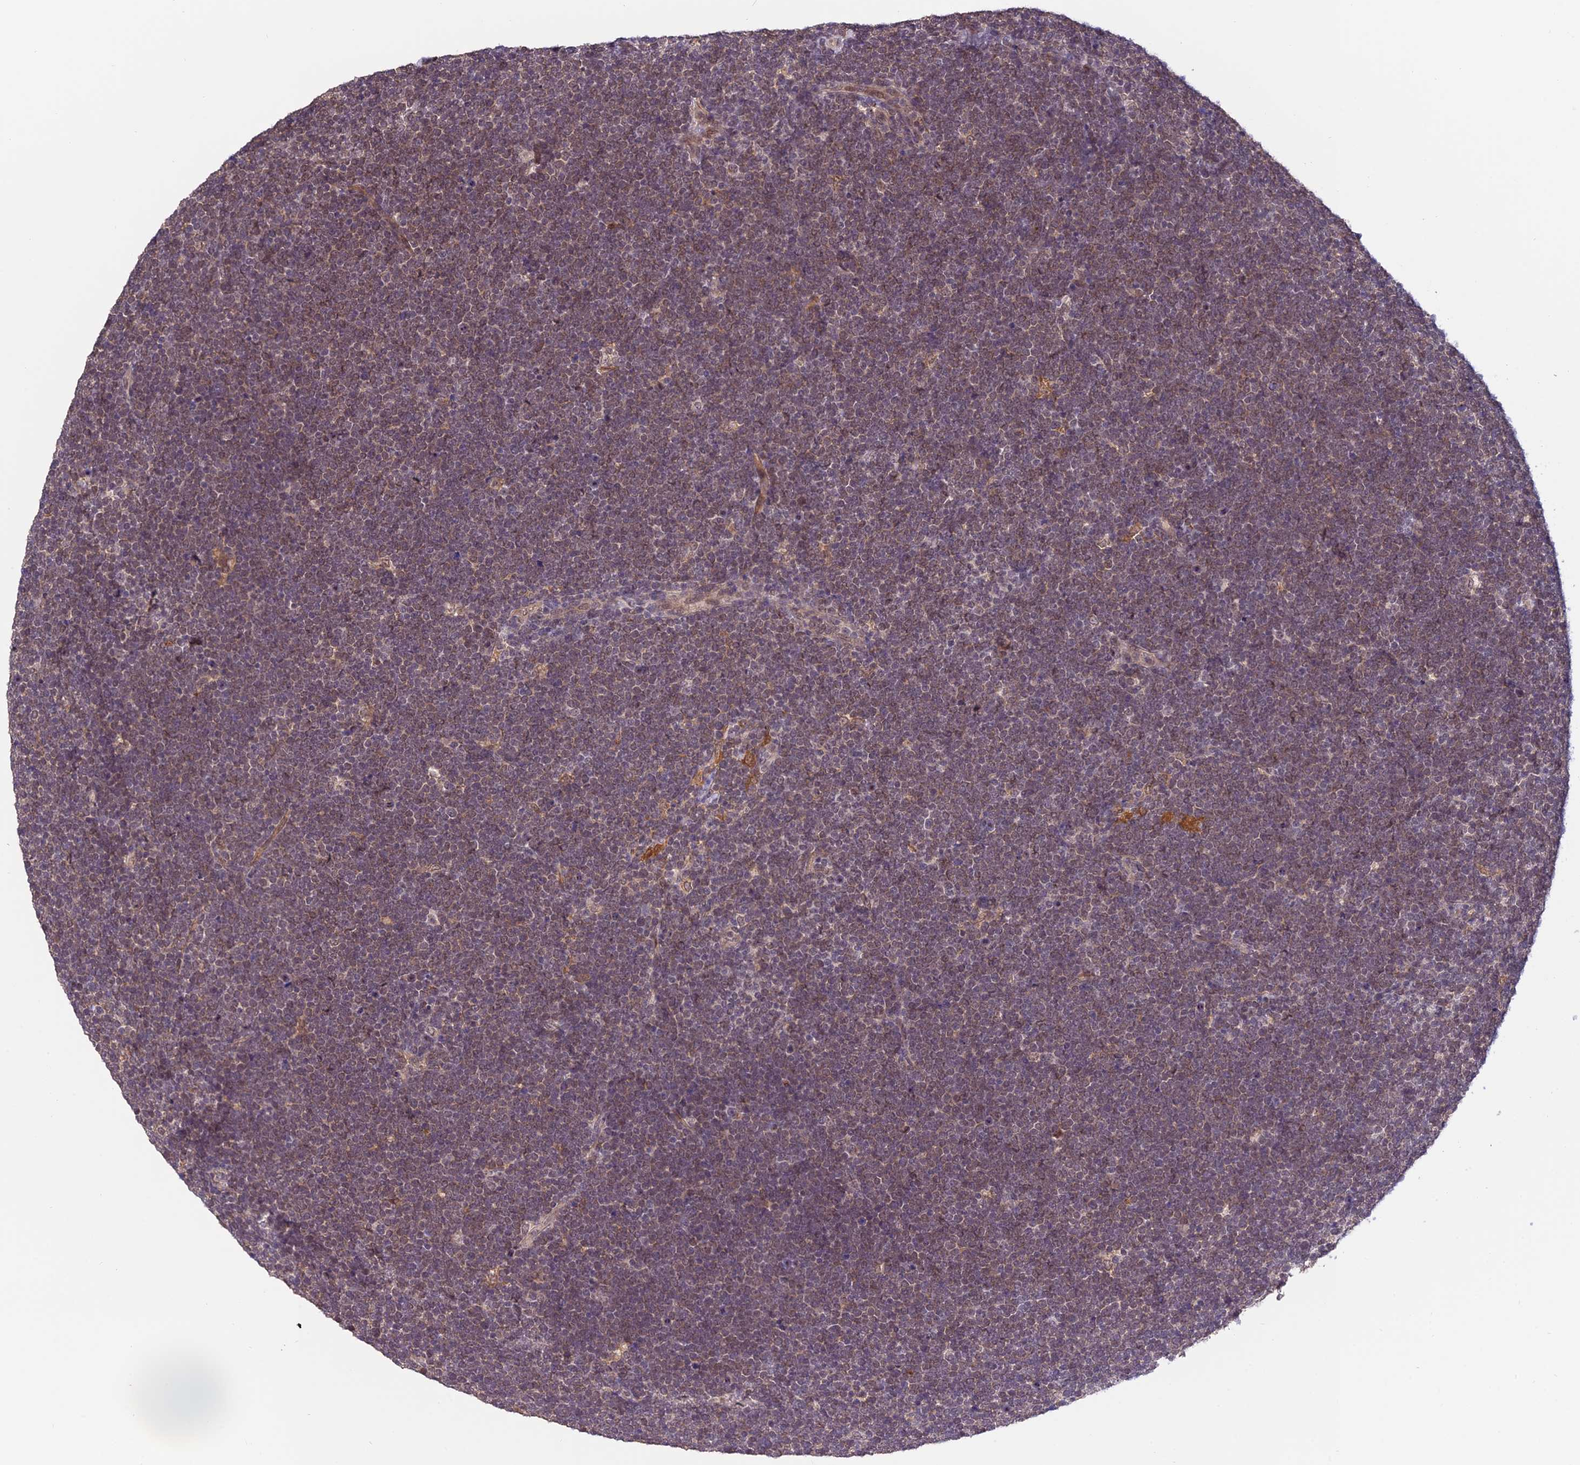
{"staining": {"intensity": "weak", "quantity": "25%-75%", "location": "nuclear"}, "tissue": "lymphoma", "cell_type": "Tumor cells", "image_type": "cancer", "snomed": [{"axis": "morphology", "description": "Malignant lymphoma, non-Hodgkin's type, High grade"}, {"axis": "topography", "description": "Lymph node"}], "caption": "Protein staining of lymphoma tissue shows weak nuclear expression in about 25%-75% of tumor cells.", "gene": "MNS1", "patient": {"sex": "male", "age": 13}}